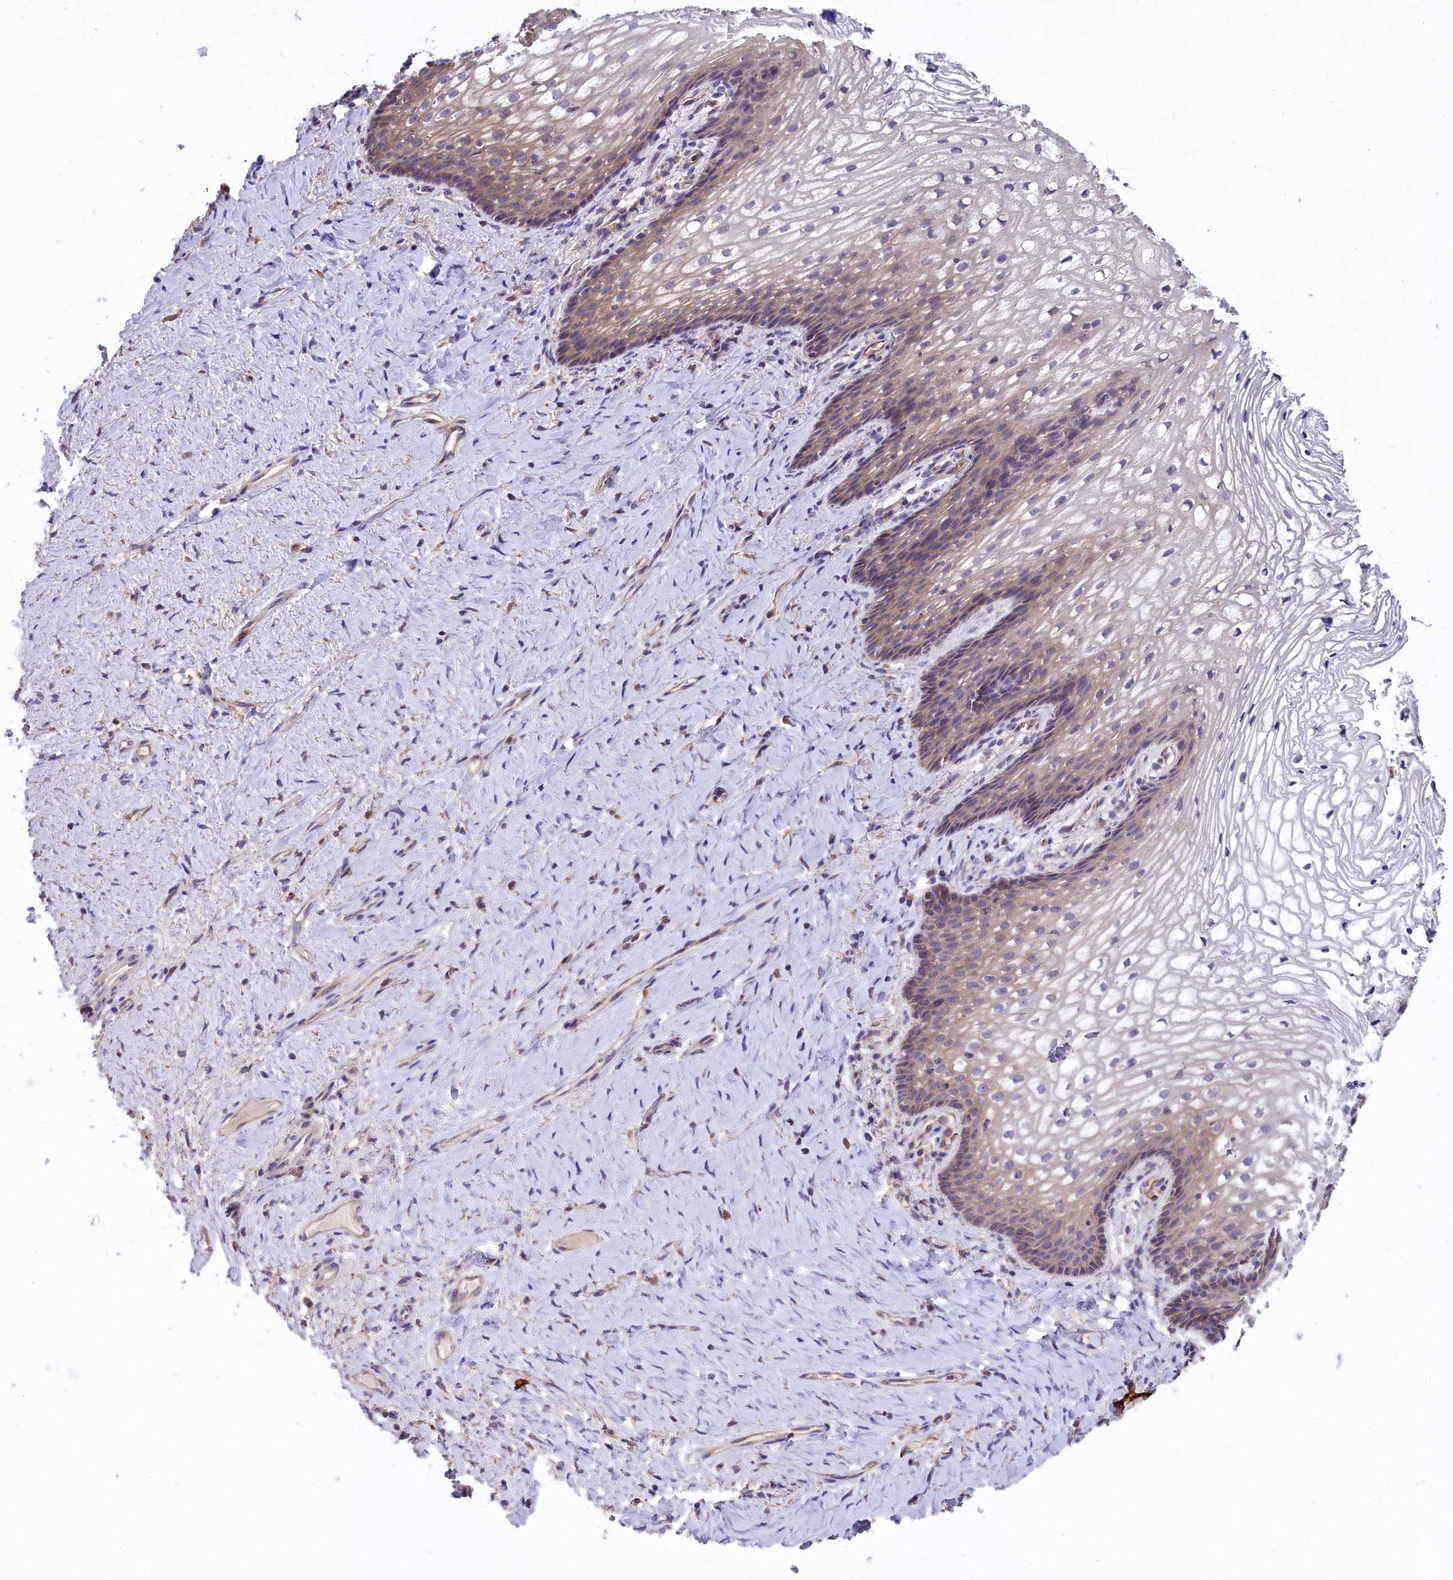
{"staining": {"intensity": "weak", "quantity": "25%-75%", "location": "cytoplasmic/membranous"}, "tissue": "vagina", "cell_type": "Squamous epithelial cells", "image_type": "normal", "snomed": [{"axis": "morphology", "description": "Normal tissue, NOS"}, {"axis": "topography", "description": "Vagina"}], "caption": "This histopathology image exhibits unremarkable vagina stained with IHC to label a protein in brown. The cytoplasmic/membranous of squamous epithelial cells show weak positivity for the protein. Nuclei are counter-stained blue.", "gene": "DNAJB9", "patient": {"sex": "female", "age": 60}}